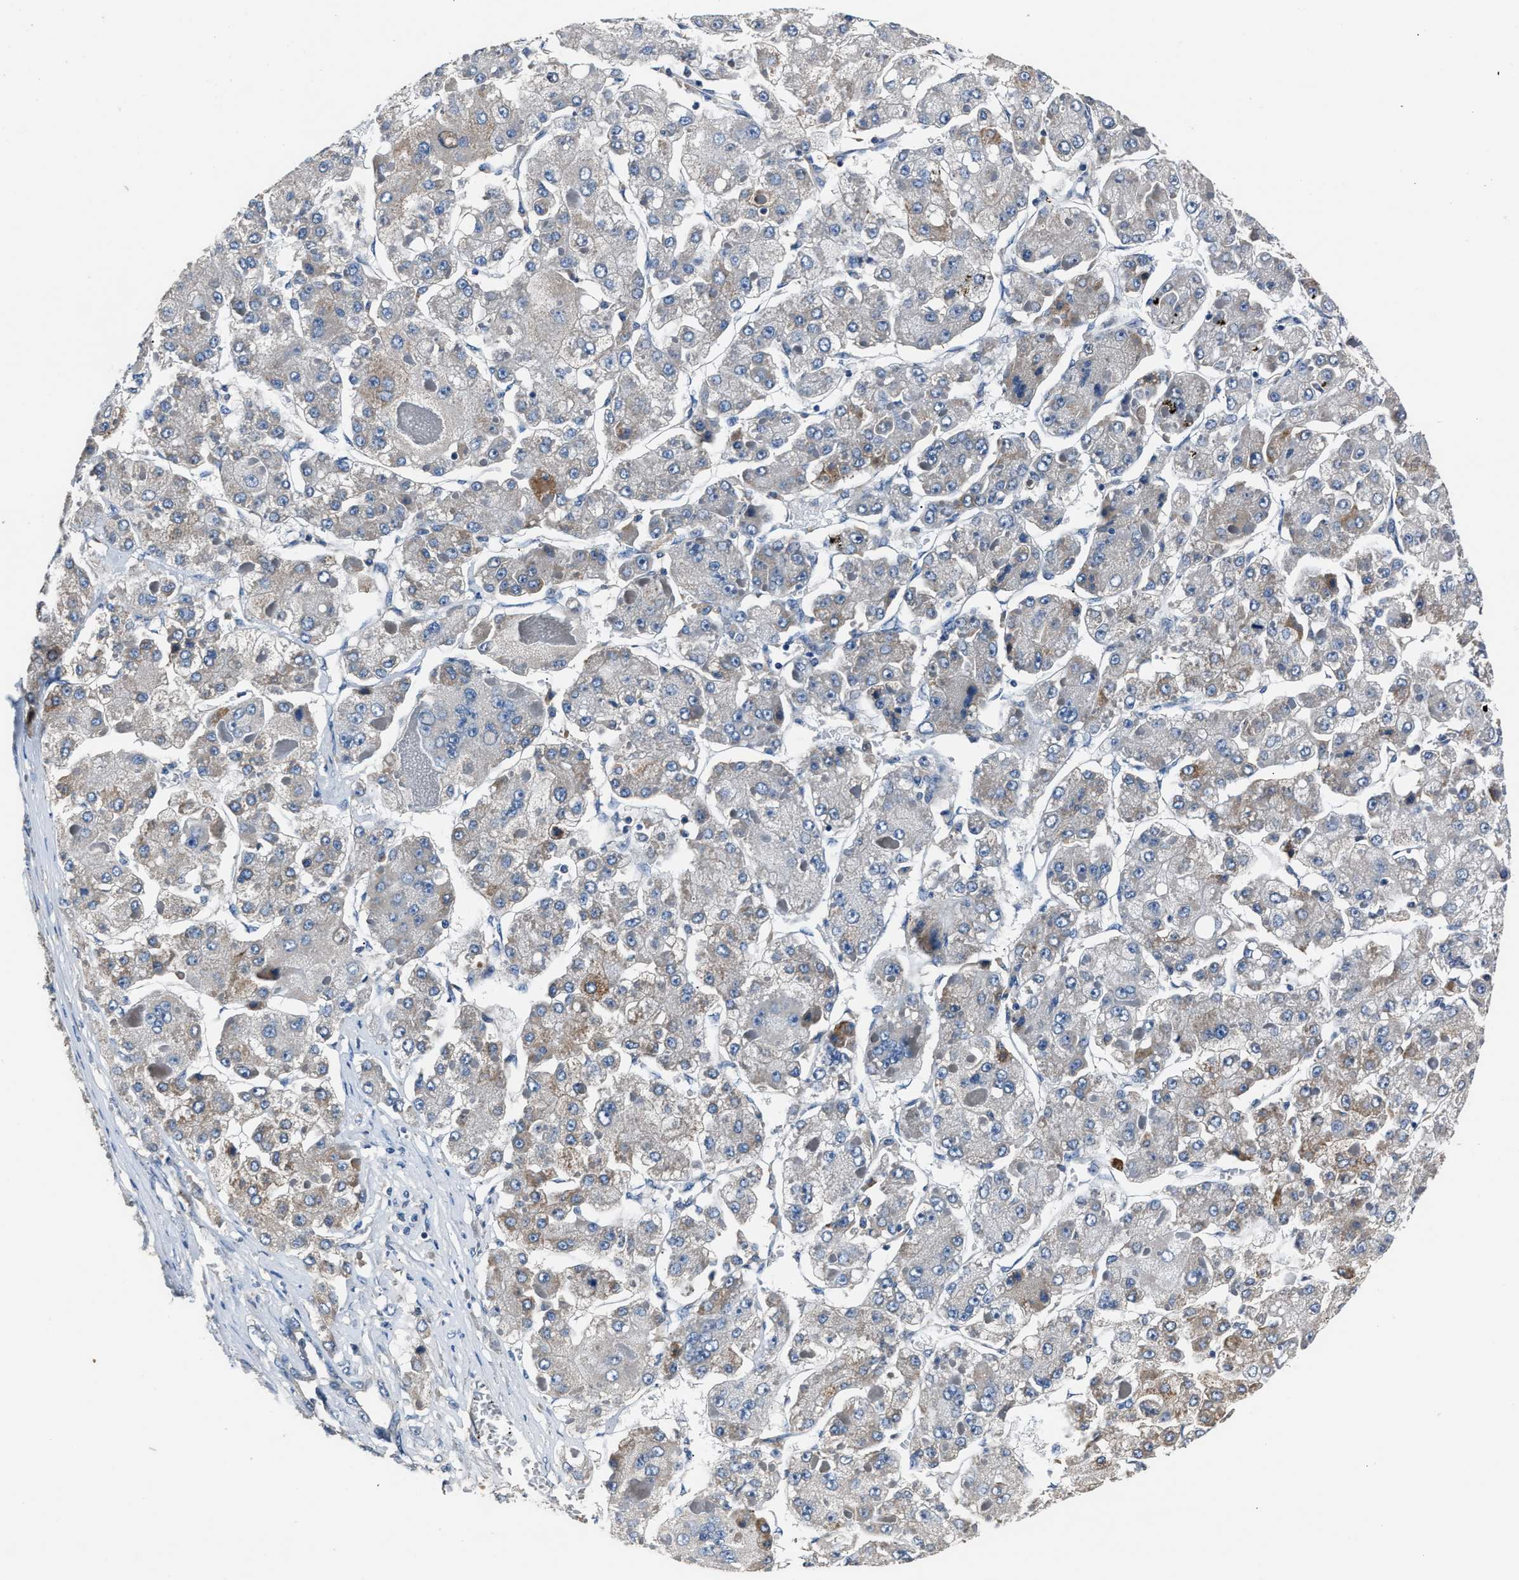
{"staining": {"intensity": "moderate", "quantity": "<25%", "location": "cytoplasmic/membranous"}, "tissue": "liver cancer", "cell_type": "Tumor cells", "image_type": "cancer", "snomed": [{"axis": "morphology", "description": "Carcinoma, Hepatocellular, NOS"}, {"axis": "topography", "description": "Liver"}], "caption": "A micrograph of human hepatocellular carcinoma (liver) stained for a protein displays moderate cytoplasmic/membranous brown staining in tumor cells.", "gene": "DNAJC24", "patient": {"sex": "female", "age": 73}}